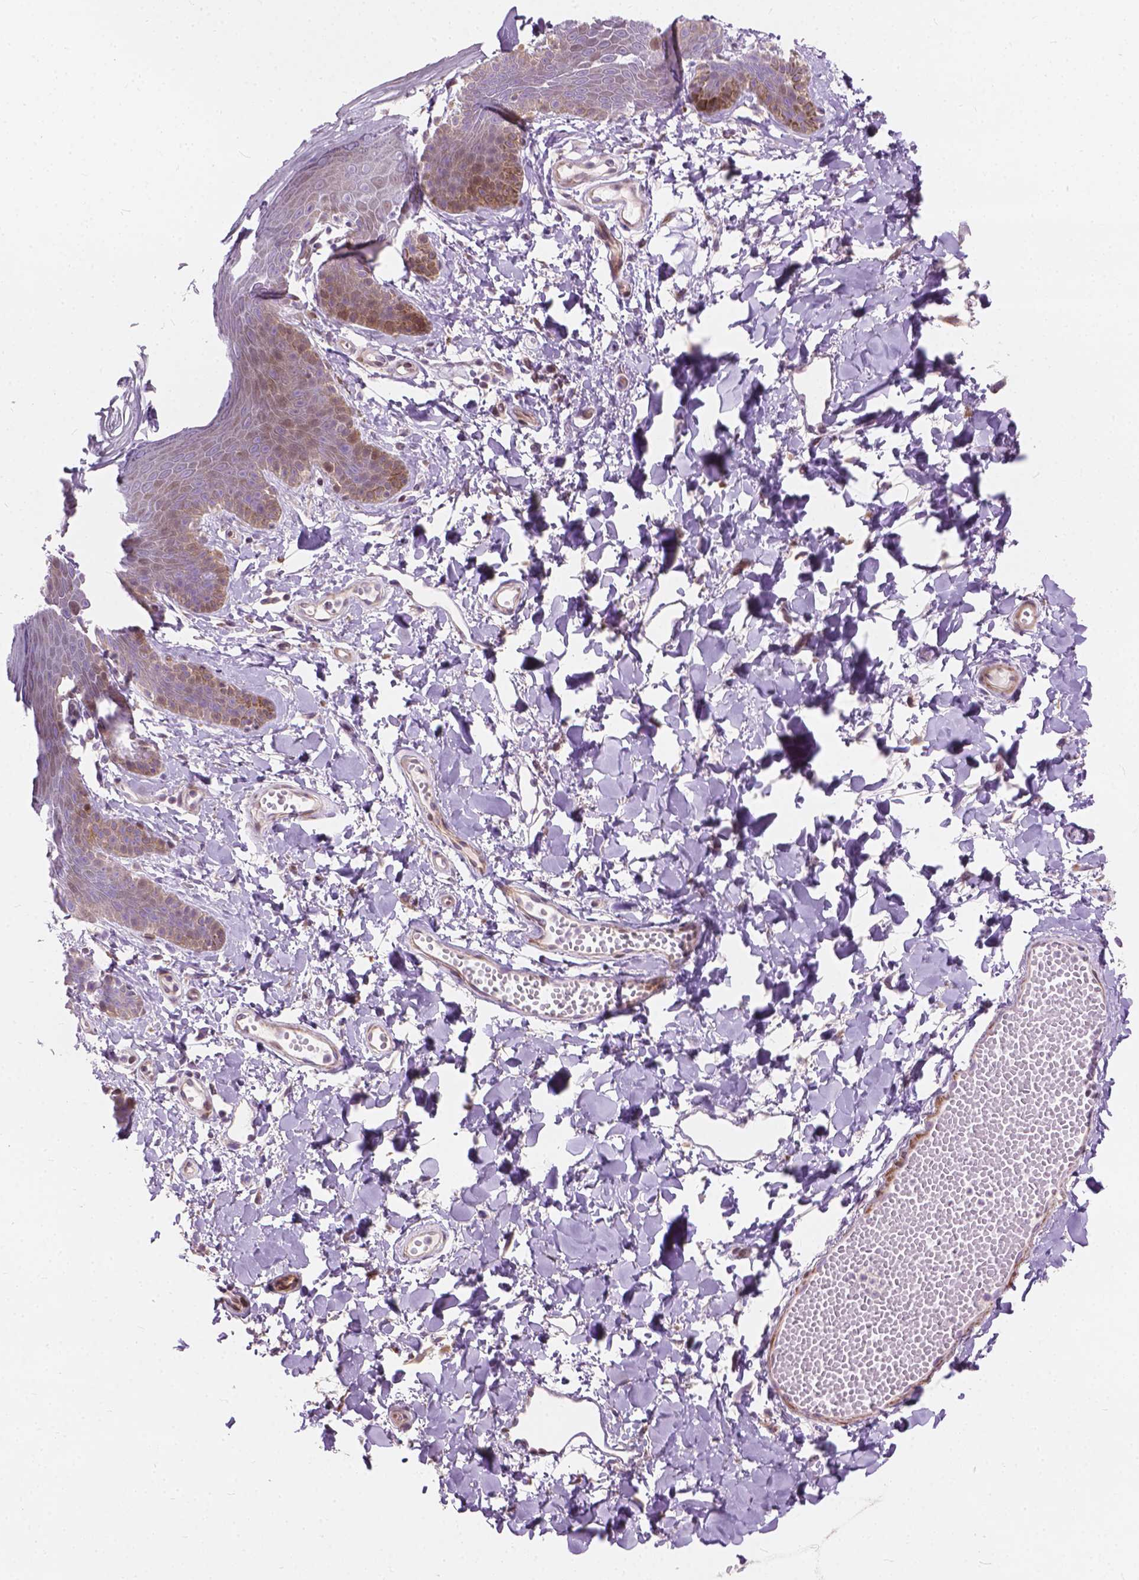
{"staining": {"intensity": "moderate", "quantity": ">75%", "location": "cytoplasmic/membranous"}, "tissue": "skin", "cell_type": "Epidermal cells", "image_type": "normal", "snomed": [{"axis": "morphology", "description": "Normal tissue, NOS"}, {"axis": "topography", "description": "Anal"}], "caption": "Immunohistochemistry (IHC) image of benign skin: skin stained using immunohistochemistry shows medium levels of moderate protein expression localized specifically in the cytoplasmic/membranous of epidermal cells, appearing as a cytoplasmic/membranous brown color.", "gene": "MORN1", "patient": {"sex": "male", "age": 53}}